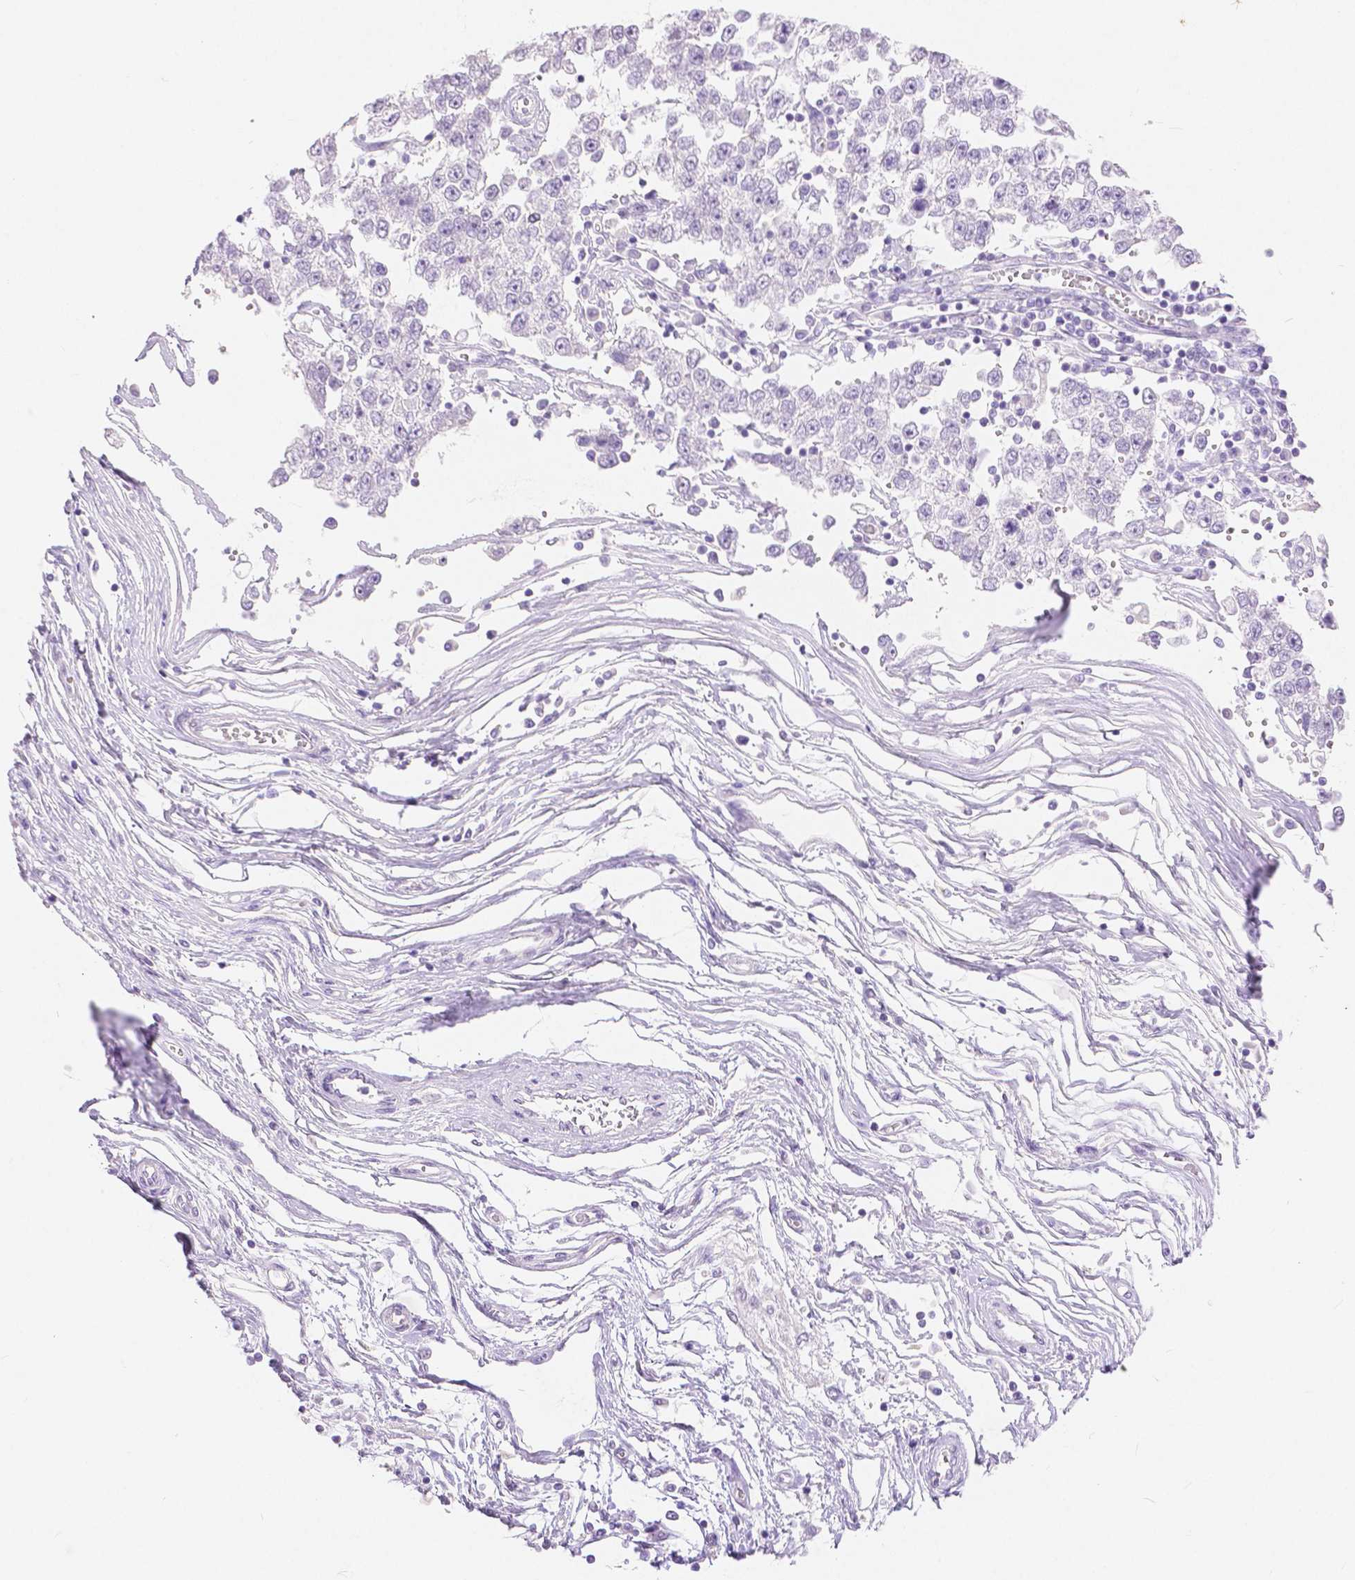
{"staining": {"intensity": "negative", "quantity": "none", "location": "none"}, "tissue": "testis cancer", "cell_type": "Tumor cells", "image_type": "cancer", "snomed": [{"axis": "morphology", "description": "Seminoma, NOS"}, {"axis": "topography", "description": "Testis"}], "caption": "Testis cancer (seminoma) was stained to show a protein in brown. There is no significant positivity in tumor cells.", "gene": "HNF1B", "patient": {"sex": "male", "age": 34}}